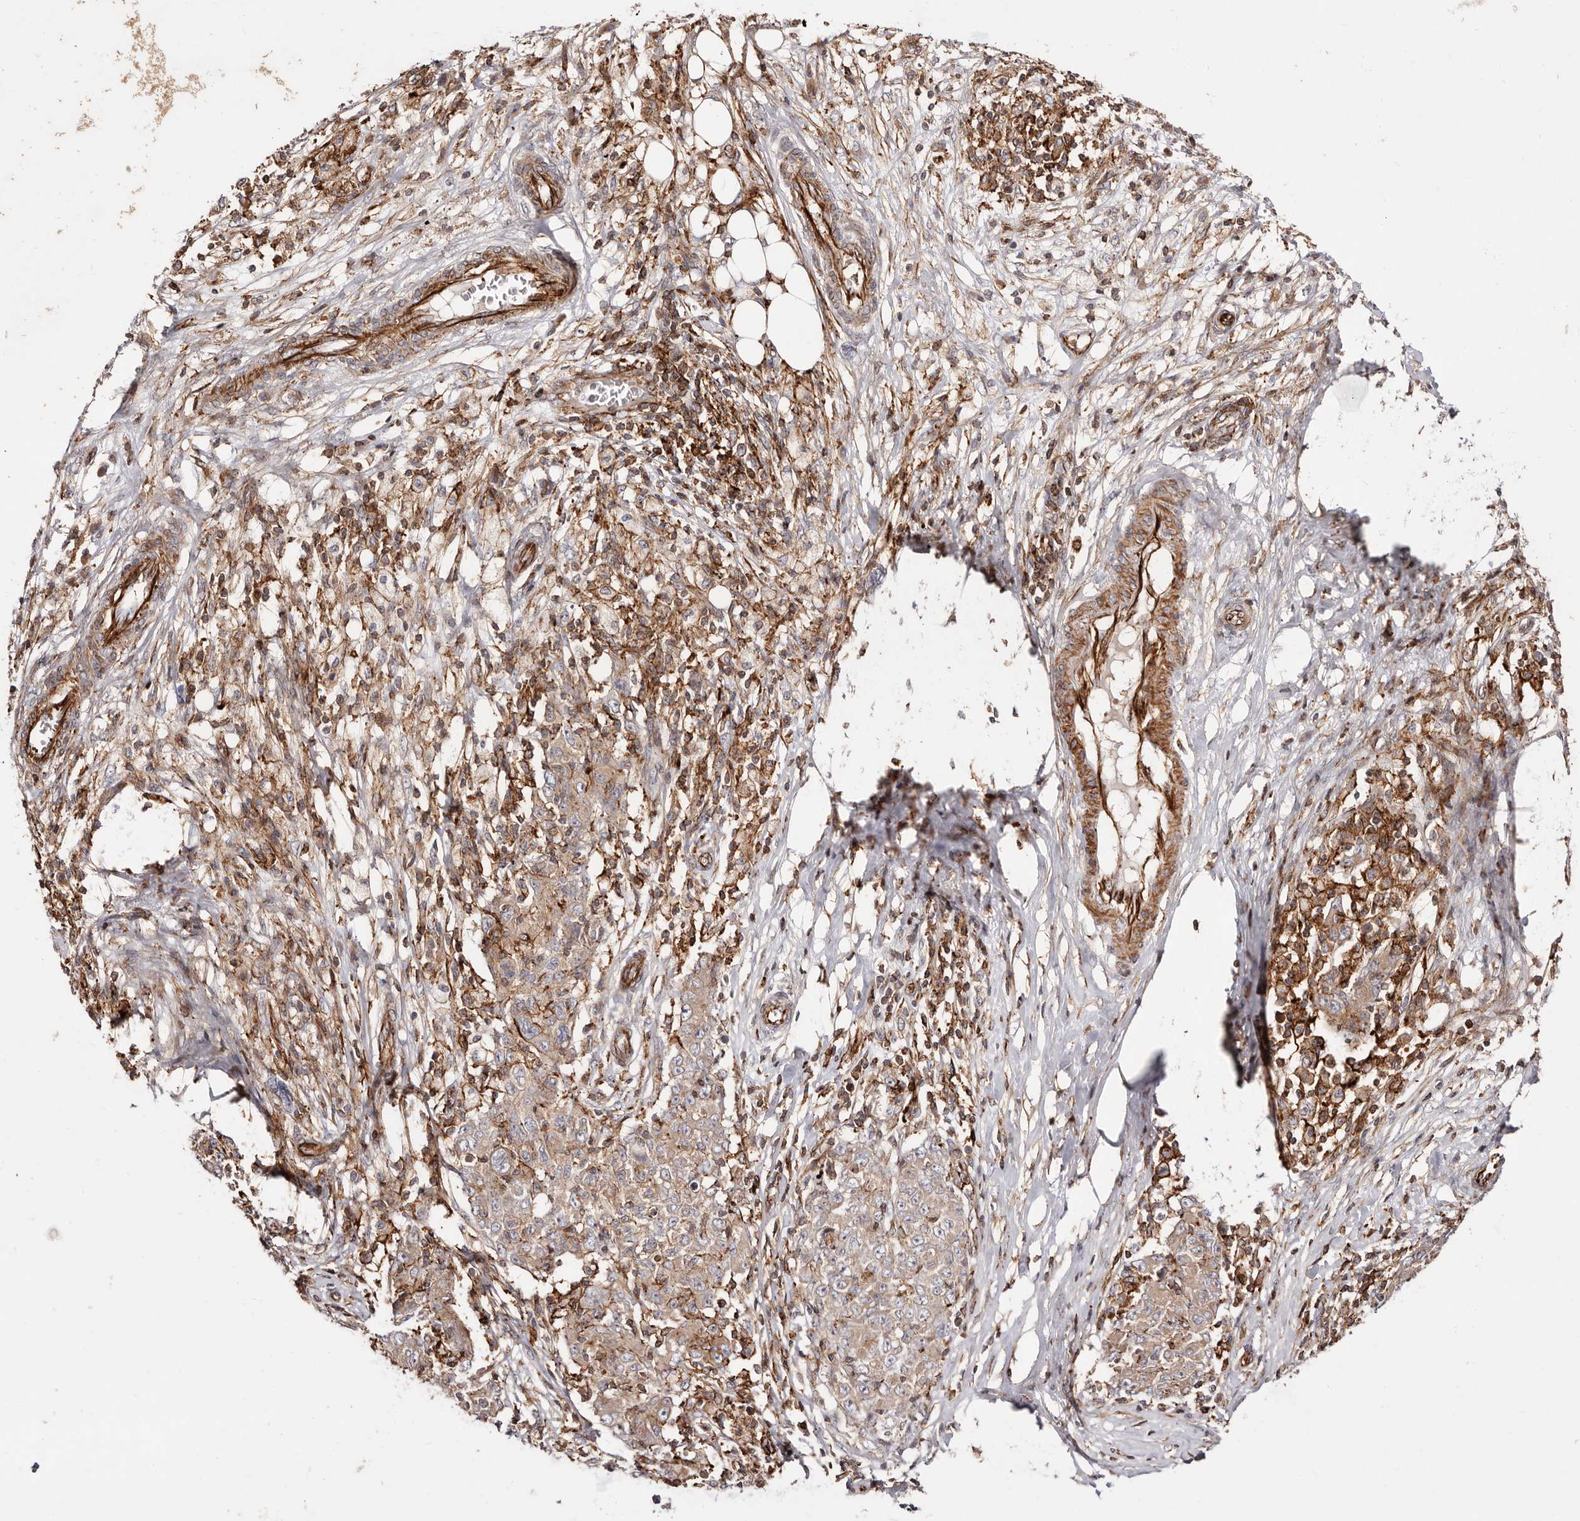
{"staining": {"intensity": "weak", "quantity": ">75%", "location": "cytoplasmic/membranous"}, "tissue": "ovarian cancer", "cell_type": "Tumor cells", "image_type": "cancer", "snomed": [{"axis": "morphology", "description": "Carcinoma, endometroid"}, {"axis": "topography", "description": "Ovary"}], "caption": "Tumor cells exhibit weak cytoplasmic/membranous positivity in about >75% of cells in endometroid carcinoma (ovarian).", "gene": "PTPN22", "patient": {"sex": "female", "age": 42}}